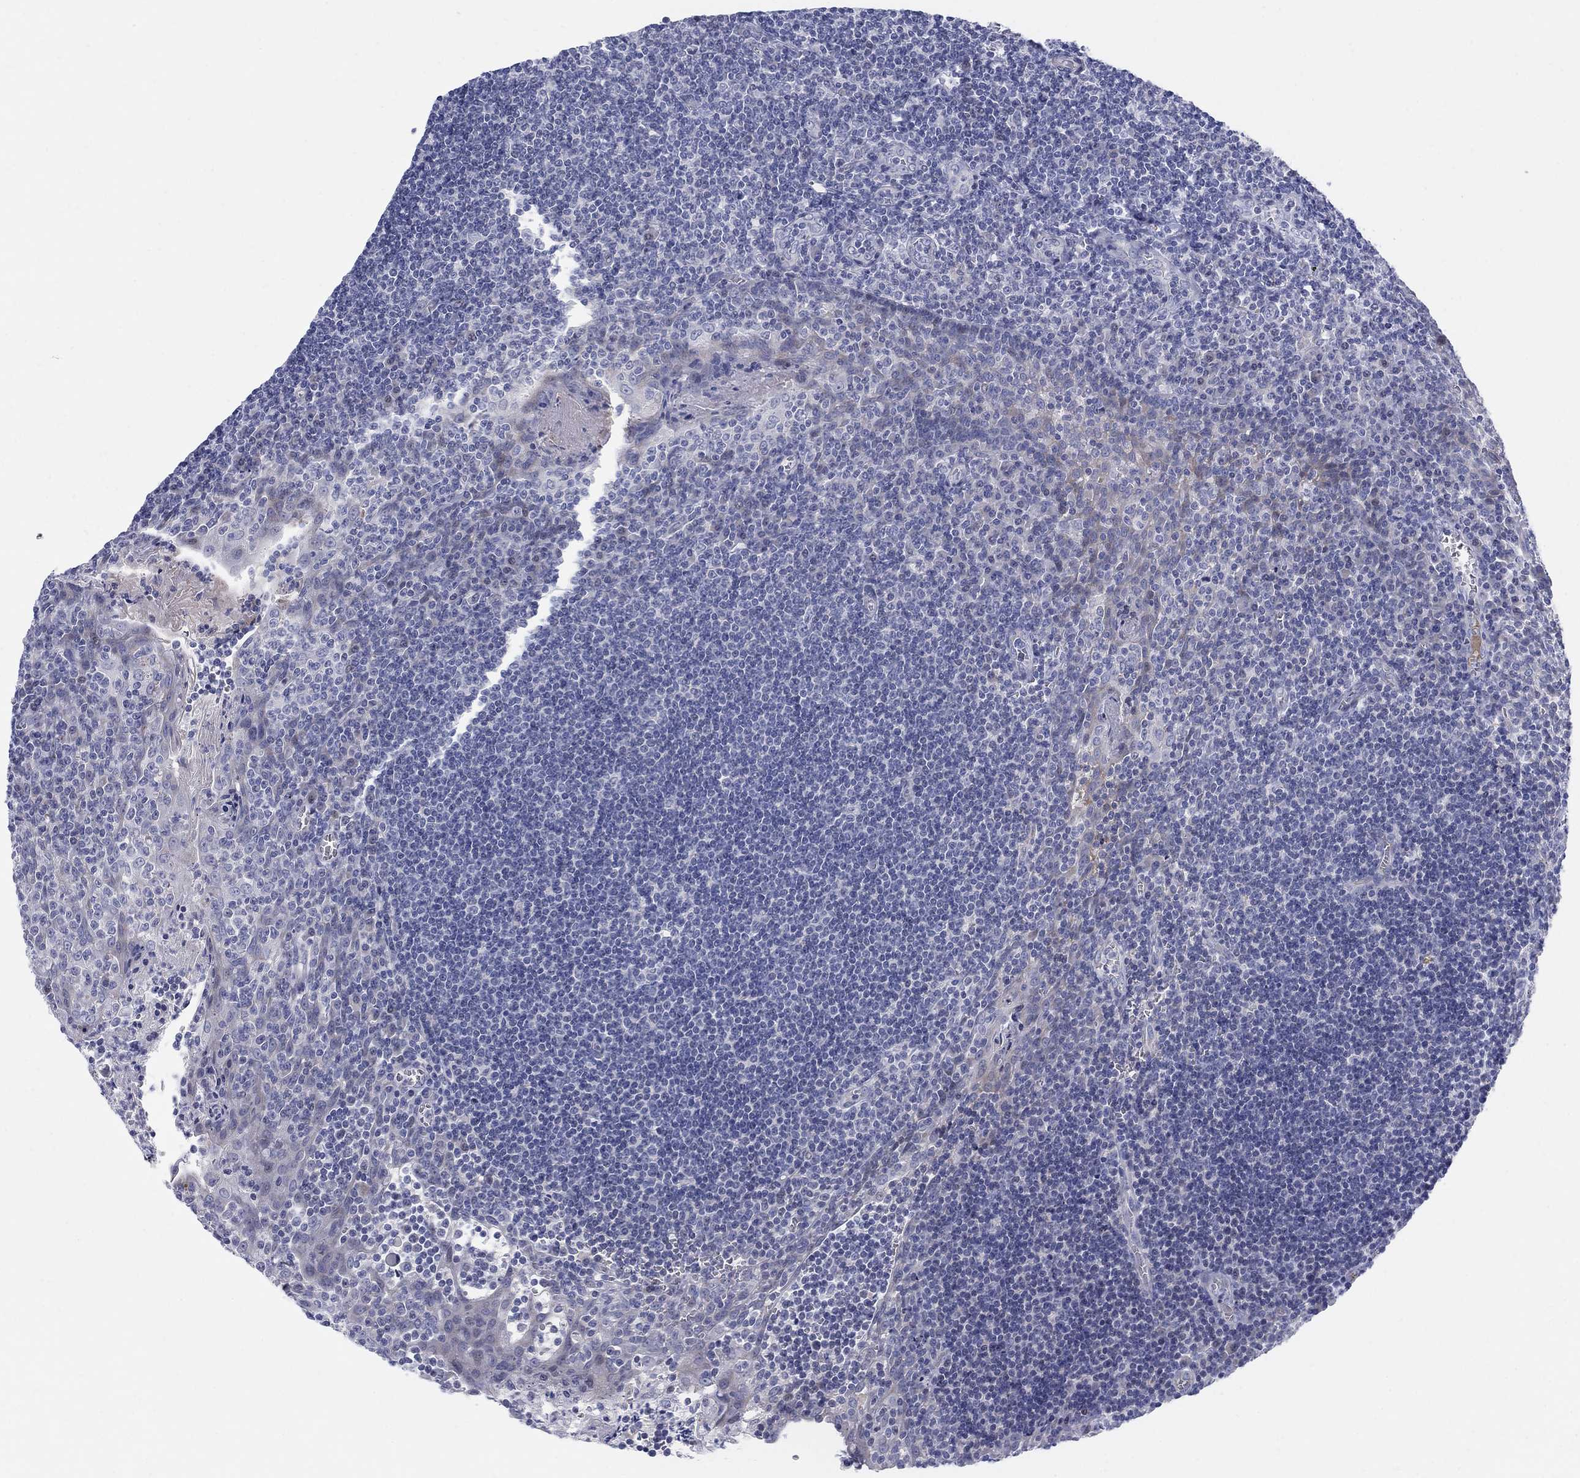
{"staining": {"intensity": "negative", "quantity": "none", "location": "none"}, "tissue": "tonsil", "cell_type": "Germinal center cells", "image_type": "normal", "snomed": [{"axis": "morphology", "description": "Normal tissue, NOS"}, {"axis": "morphology", "description": "Inflammation, NOS"}, {"axis": "topography", "description": "Tonsil"}], "caption": "A micrograph of human tonsil is negative for staining in germinal center cells. The staining was performed using DAB to visualize the protein expression in brown, while the nuclei were stained in blue with hematoxylin (Magnification: 20x).", "gene": "HEATR4", "patient": {"sex": "female", "age": 31}}